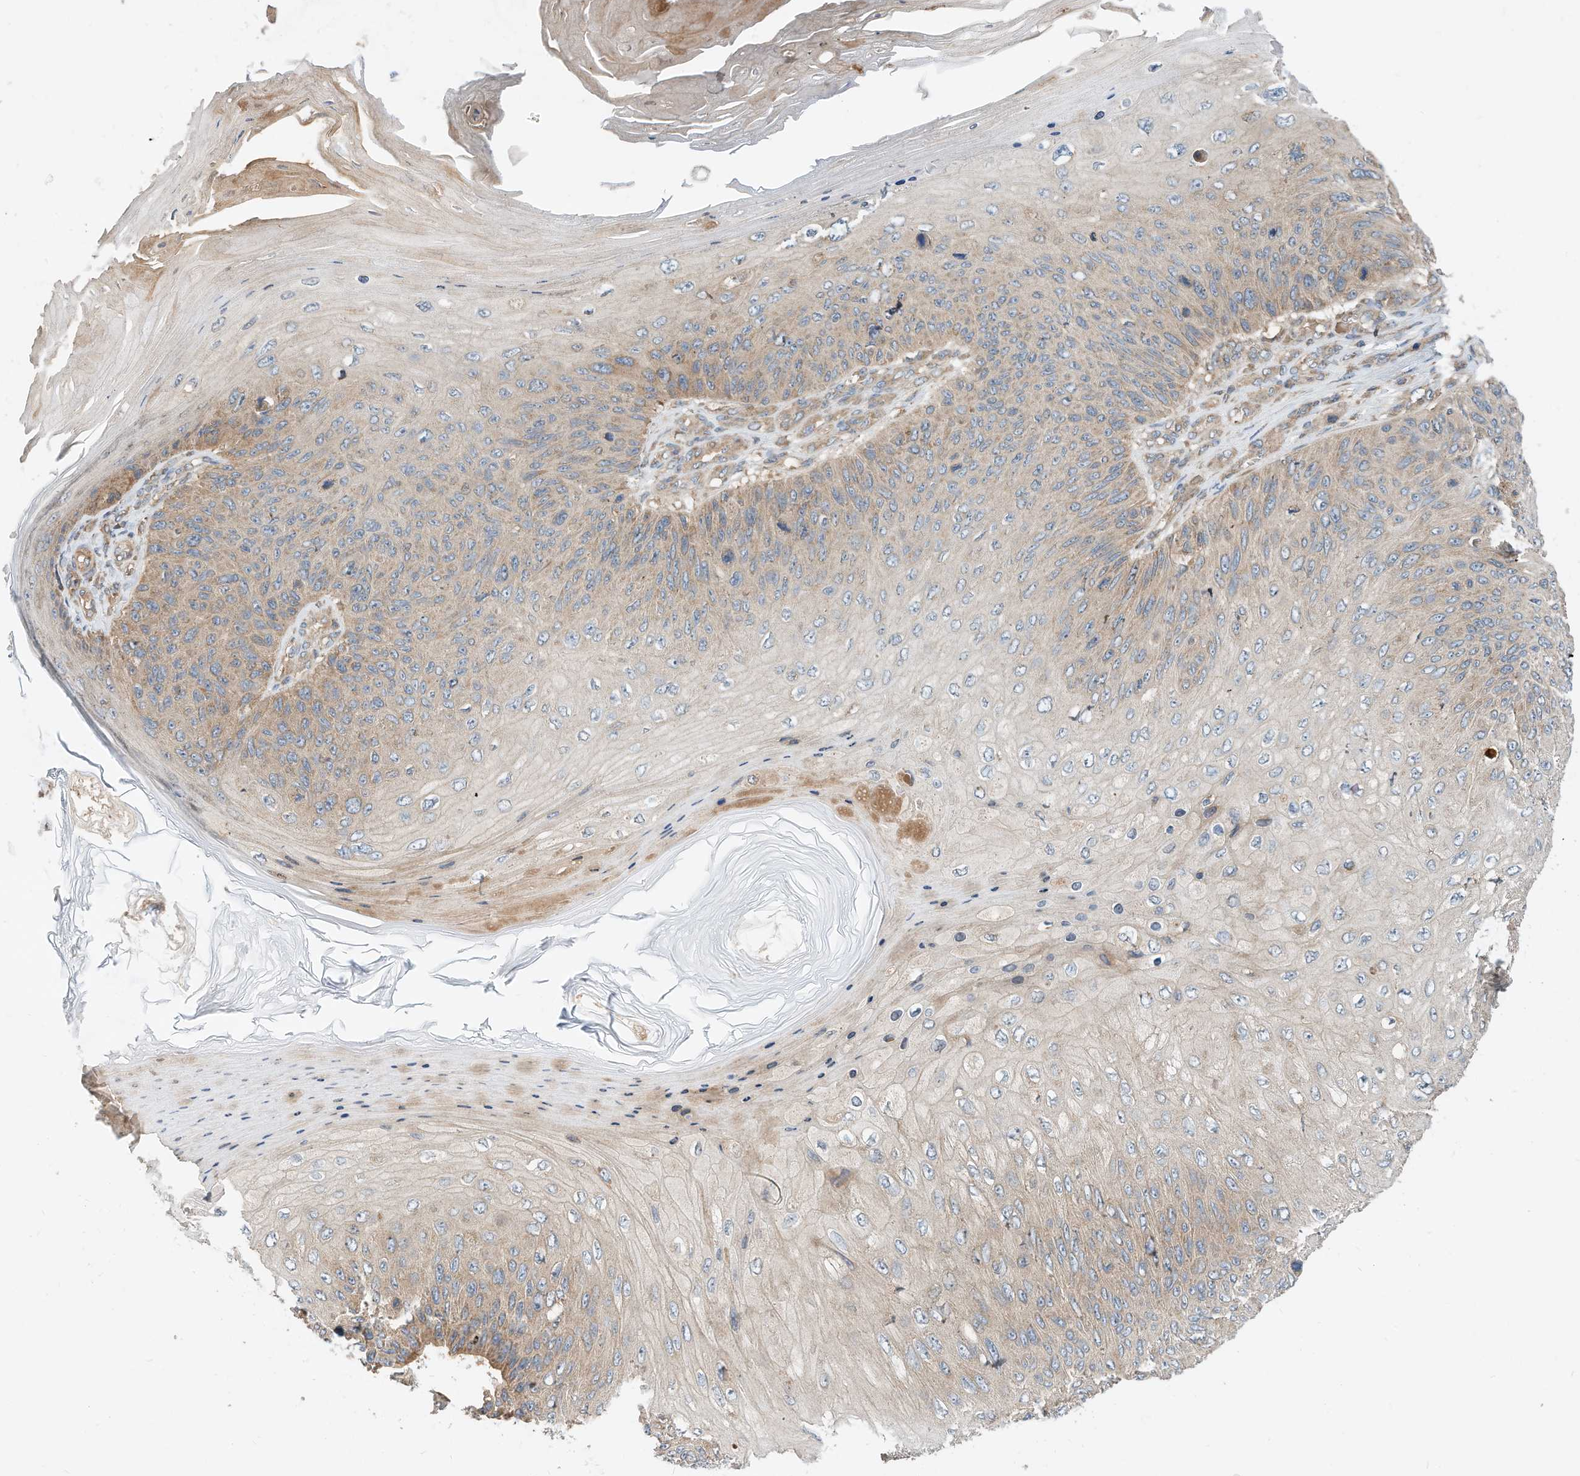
{"staining": {"intensity": "moderate", "quantity": "25%-75%", "location": "cytoplasmic/membranous"}, "tissue": "skin cancer", "cell_type": "Tumor cells", "image_type": "cancer", "snomed": [{"axis": "morphology", "description": "Squamous cell carcinoma, NOS"}, {"axis": "topography", "description": "Skin"}], "caption": "Protein expression analysis of human skin cancer reveals moderate cytoplasmic/membranous expression in about 25%-75% of tumor cells. The staining was performed using DAB, with brown indicating positive protein expression. Nuclei are stained blue with hematoxylin.", "gene": "CPAMD8", "patient": {"sex": "female", "age": 88}}